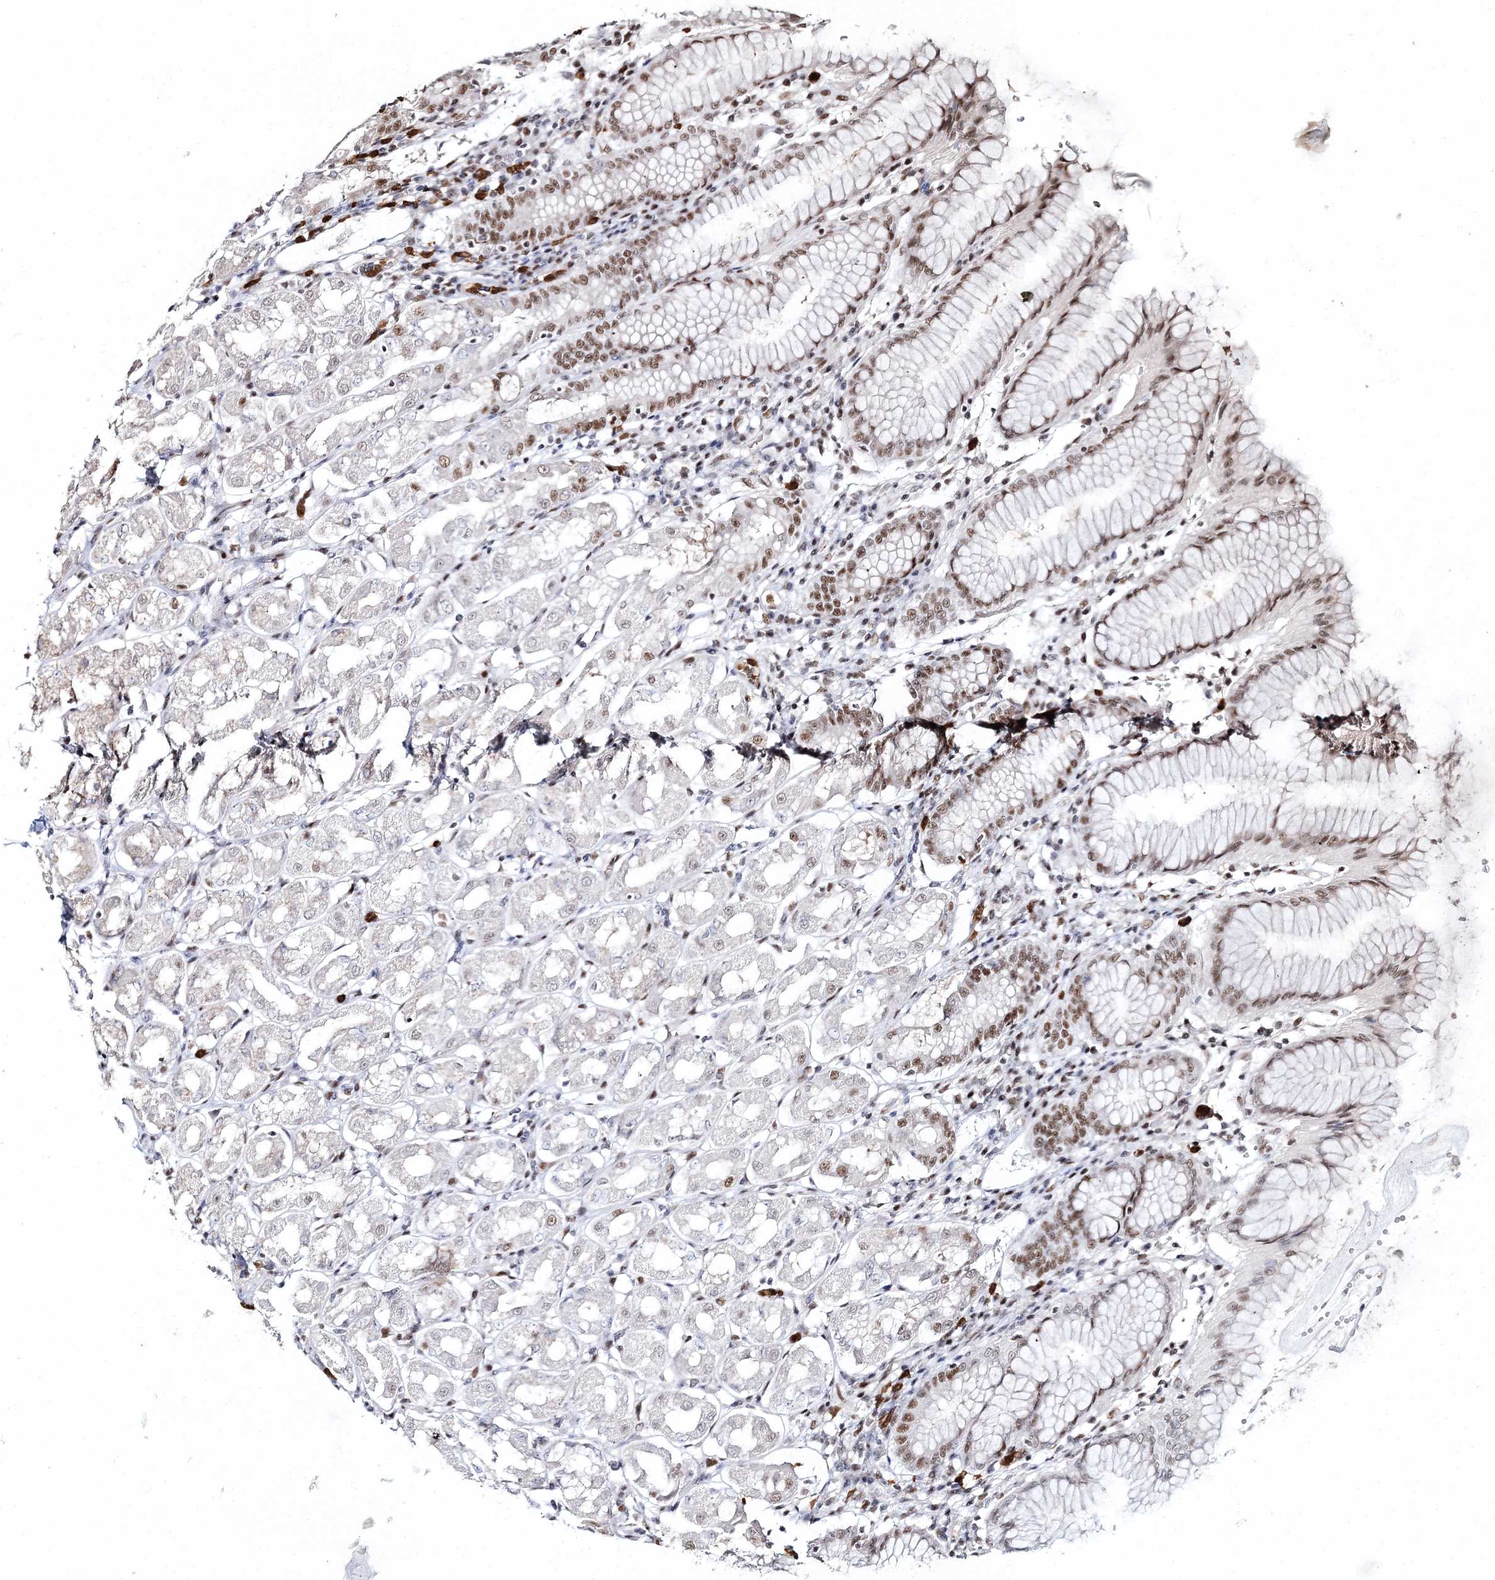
{"staining": {"intensity": "moderate", "quantity": "<25%", "location": "cytoplasmic/membranous,nuclear"}, "tissue": "stomach", "cell_type": "Glandular cells", "image_type": "normal", "snomed": [{"axis": "morphology", "description": "Normal tissue, NOS"}, {"axis": "topography", "description": "Stomach"}, {"axis": "topography", "description": "Stomach, lower"}], "caption": "Protein staining by immunohistochemistry (IHC) reveals moderate cytoplasmic/membranous,nuclear positivity in approximately <25% of glandular cells in normal stomach.", "gene": "ENSG00000290315", "patient": {"sex": "female", "age": 56}}